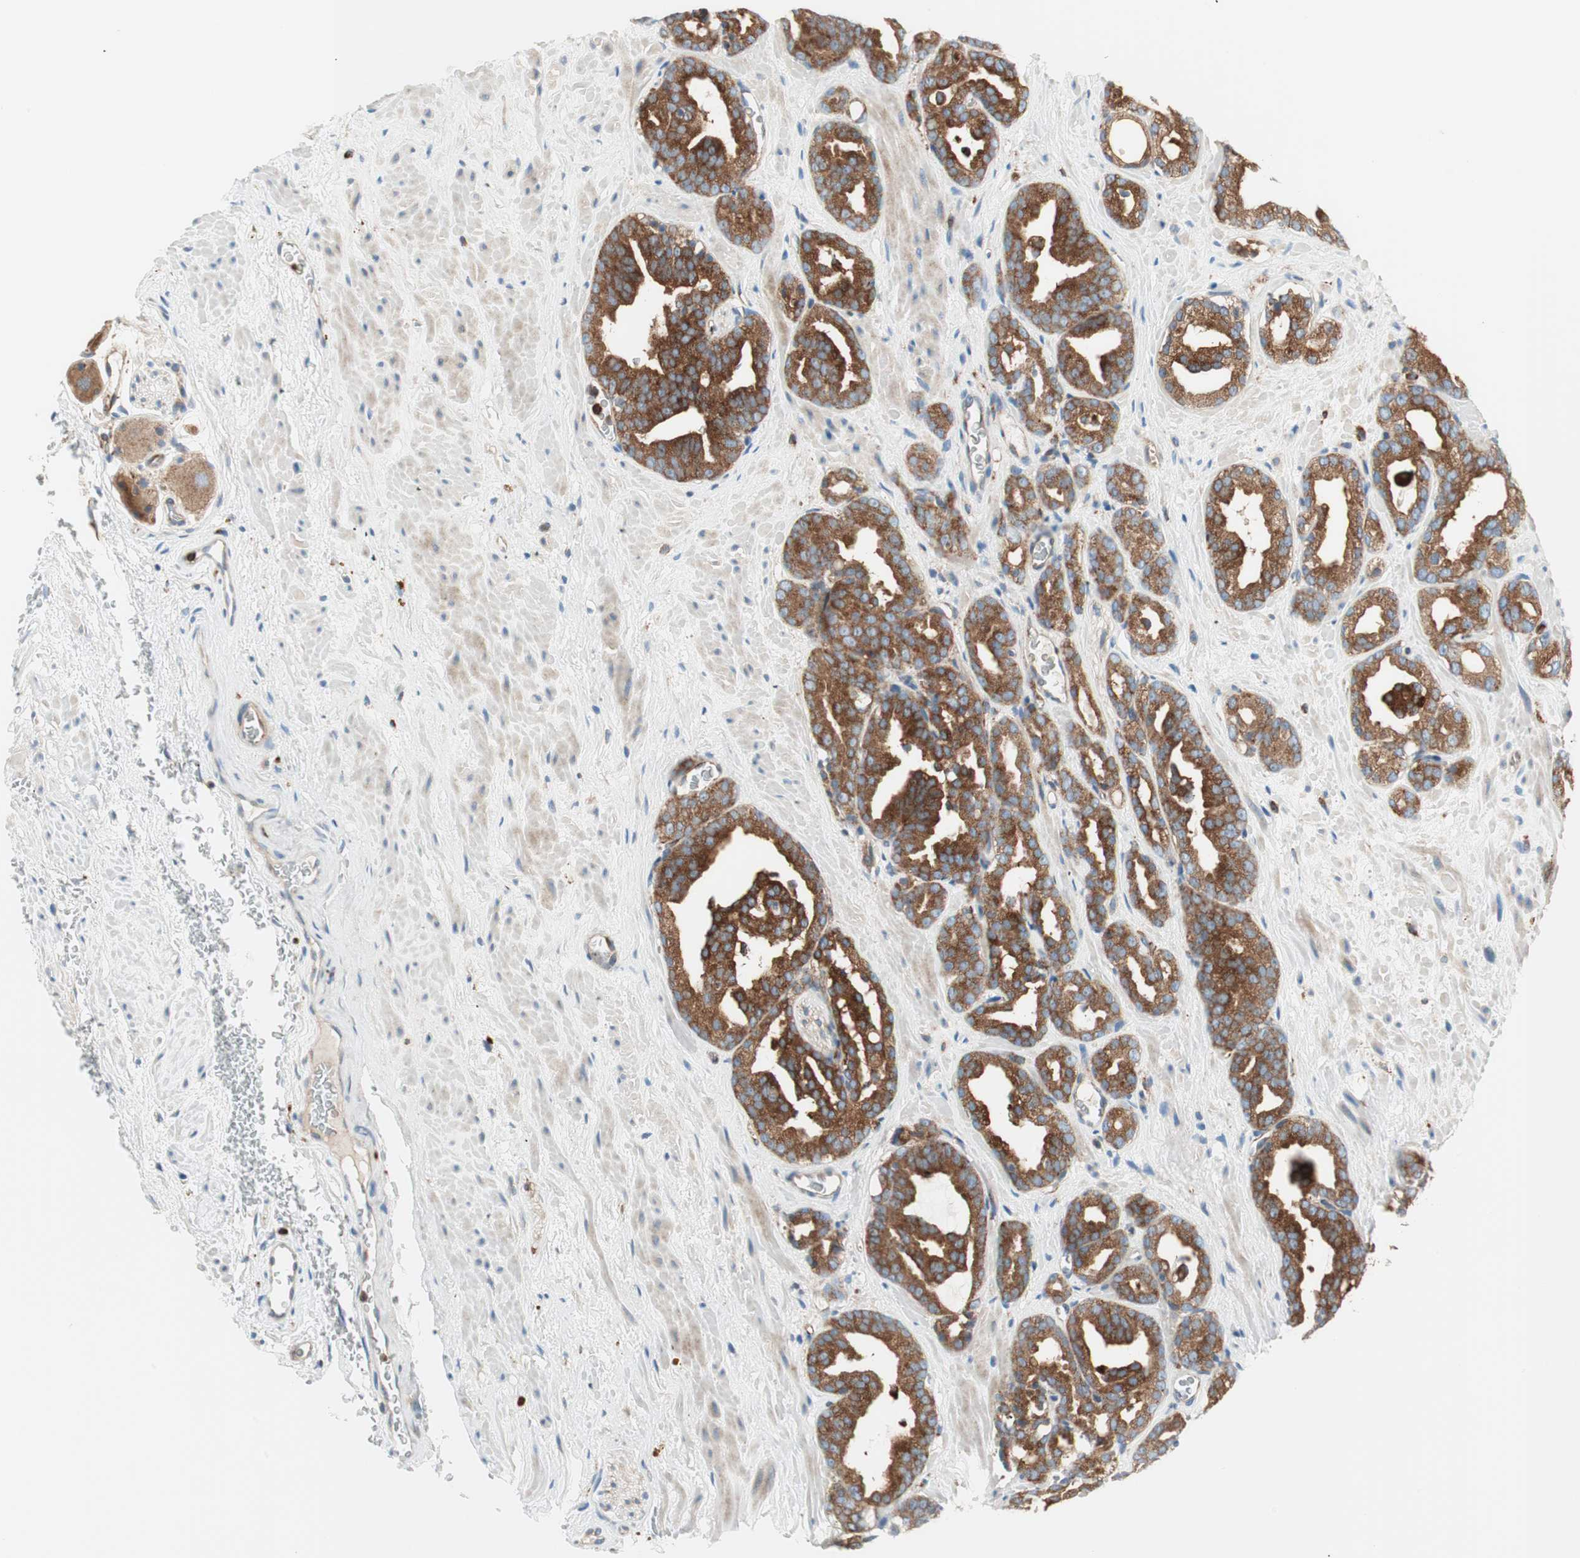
{"staining": {"intensity": "moderate", "quantity": ">75%", "location": "cytoplasmic/membranous"}, "tissue": "prostate cancer", "cell_type": "Tumor cells", "image_type": "cancer", "snomed": [{"axis": "morphology", "description": "Adenocarcinoma, Low grade"}, {"axis": "topography", "description": "Prostate"}], "caption": "Prostate low-grade adenocarcinoma stained with immunohistochemistry demonstrates moderate cytoplasmic/membranous staining in approximately >75% of tumor cells.", "gene": "ATP6V1G1", "patient": {"sex": "male", "age": 63}}